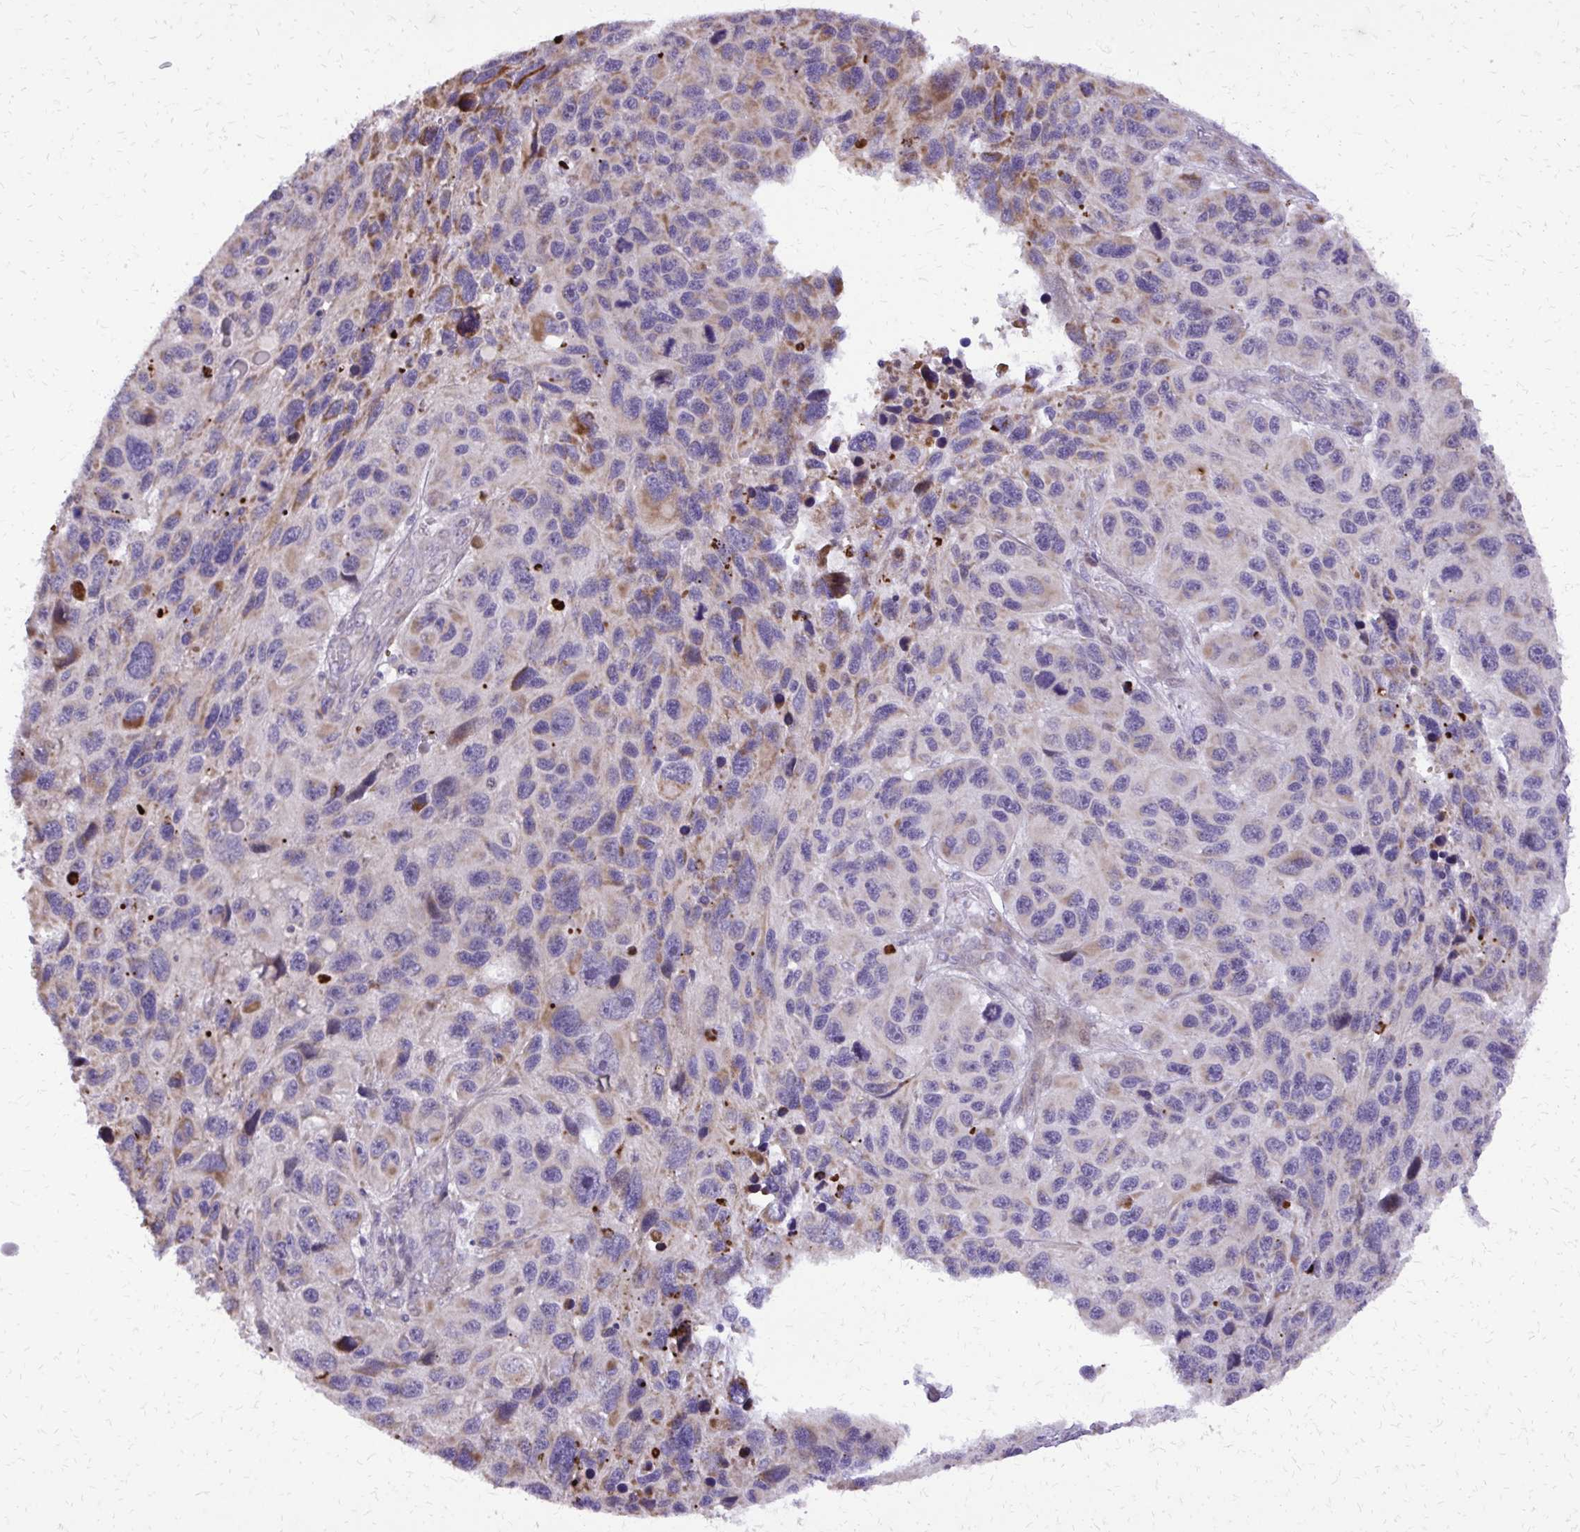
{"staining": {"intensity": "moderate", "quantity": "<25%", "location": "cytoplasmic/membranous"}, "tissue": "melanoma", "cell_type": "Tumor cells", "image_type": "cancer", "snomed": [{"axis": "morphology", "description": "Malignant melanoma, NOS"}, {"axis": "topography", "description": "Skin"}], "caption": "High-power microscopy captured an IHC photomicrograph of melanoma, revealing moderate cytoplasmic/membranous expression in about <25% of tumor cells.", "gene": "ABCC3", "patient": {"sex": "male", "age": 53}}